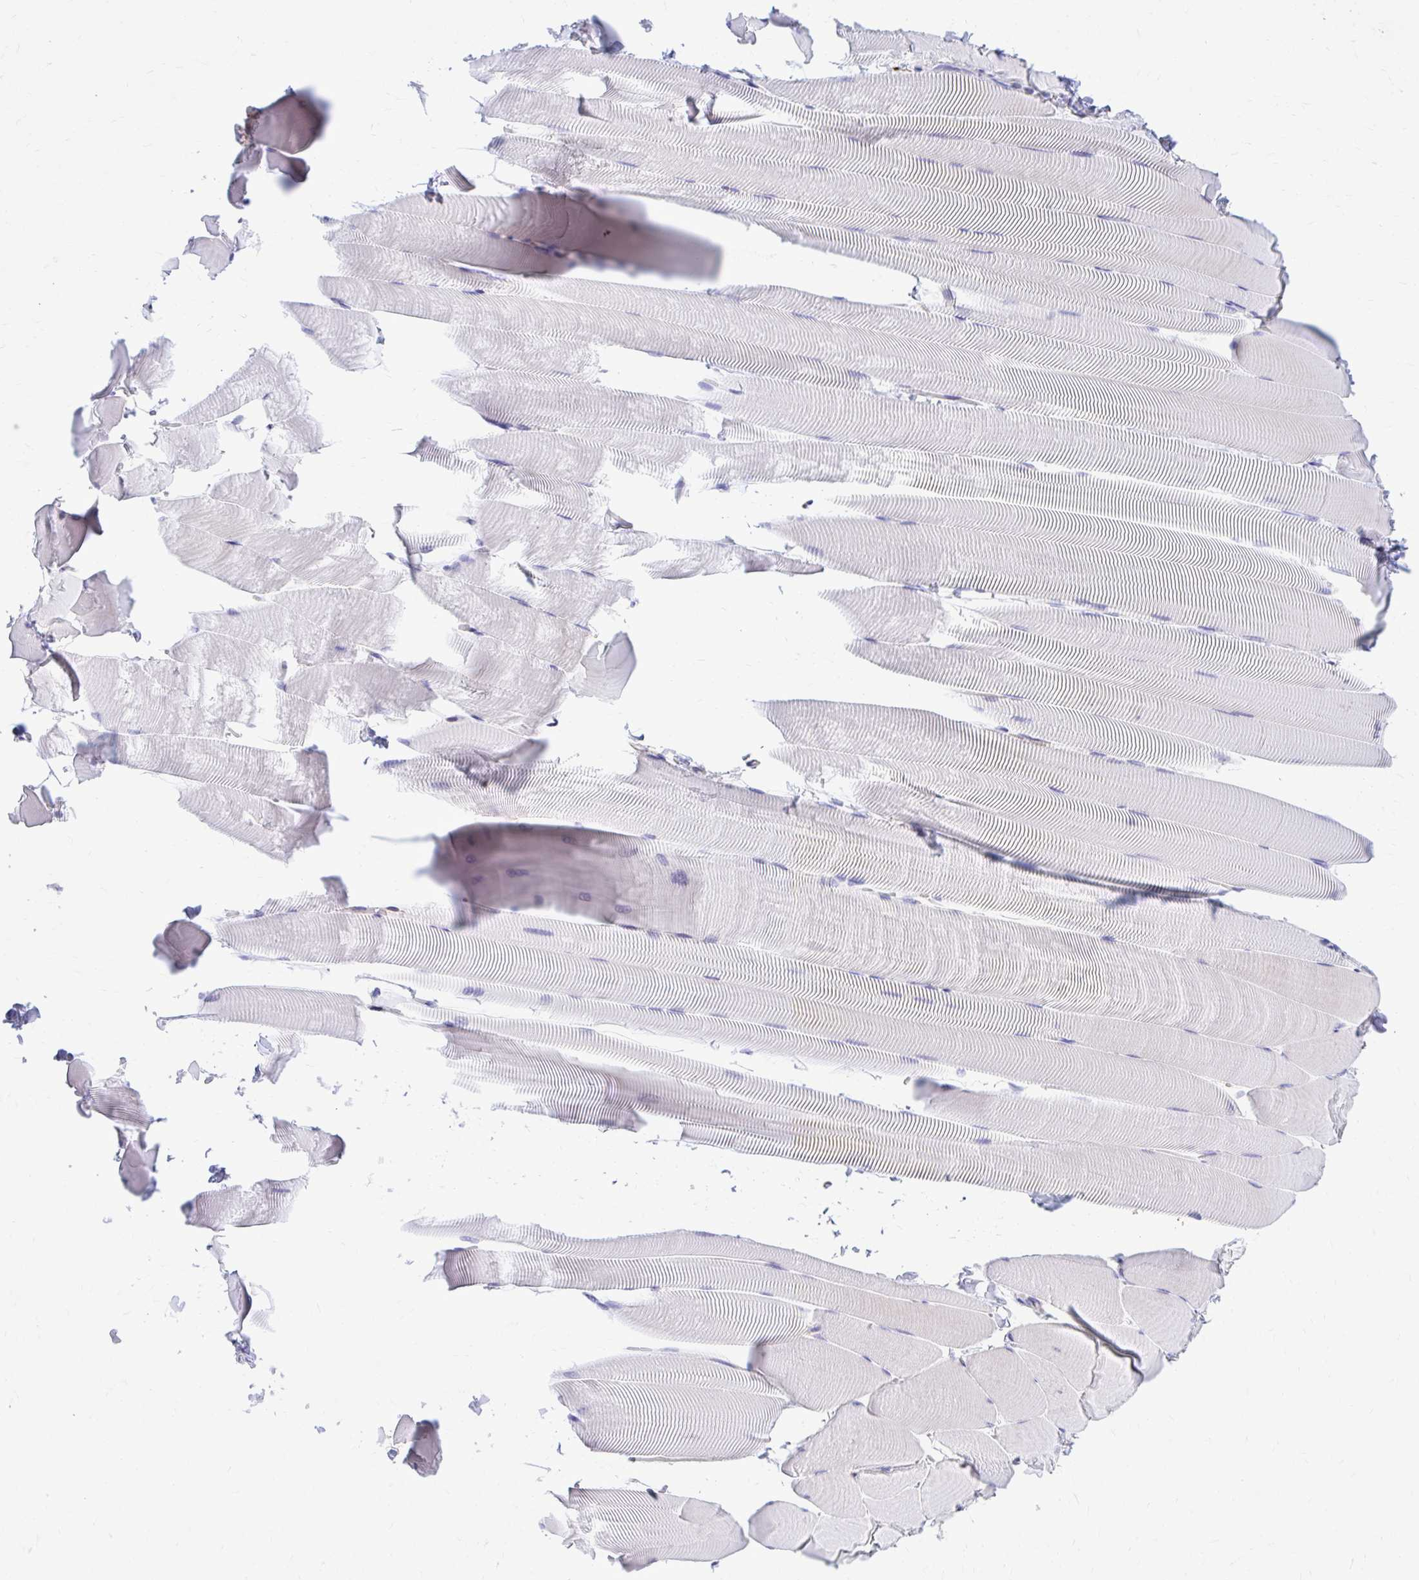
{"staining": {"intensity": "negative", "quantity": "none", "location": "none"}, "tissue": "skeletal muscle", "cell_type": "Myocytes", "image_type": "normal", "snomed": [{"axis": "morphology", "description": "Normal tissue, NOS"}, {"axis": "topography", "description": "Skeletal muscle"}], "caption": "High power microscopy photomicrograph of an IHC photomicrograph of normal skeletal muscle, revealing no significant staining in myocytes.", "gene": "EPB41L1", "patient": {"sex": "male", "age": 25}}